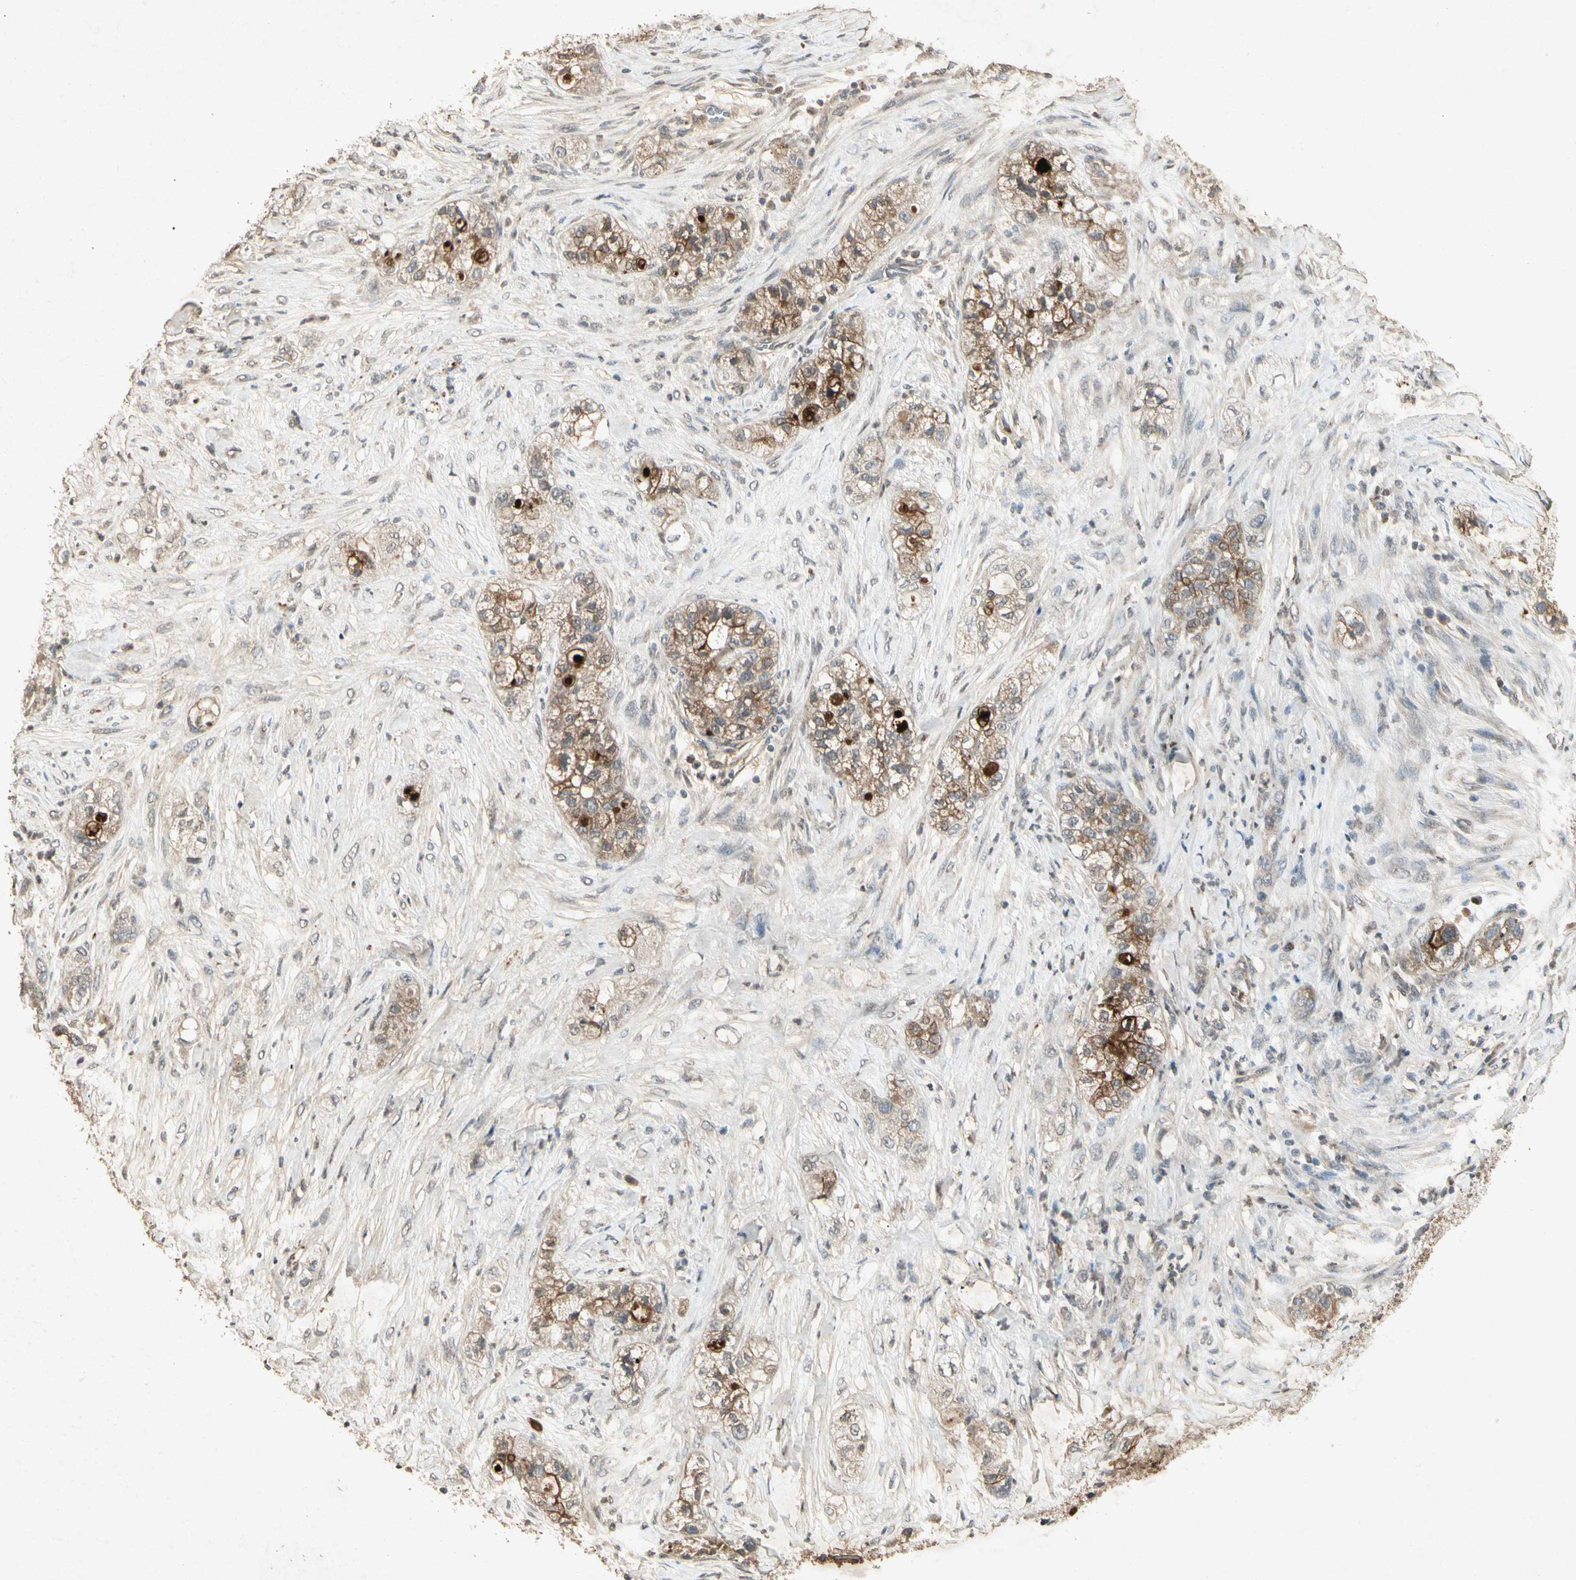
{"staining": {"intensity": "moderate", "quantity": ">75%", "location": "cytoplasmic/membranous"}, "tissue": "pancreatic cancer", "cell_type": "Tumor cells", "image_type": "cancer", "snomed": [{"axis": "morphology", "description": "Adenocarcinoma, NOS"}, {"axis": "topography", "description": "Pancreas"}], "caption": "An immunohistochemistry (IHC) micrograph of tumor tissue is shown. Protein staining in brown shows moderate cytoplasmic/membranous positivity in pancreatic adenocarcinoma within tumor cells.", "gene": "CP", "patient": {"sex": "female", "age": 78}}